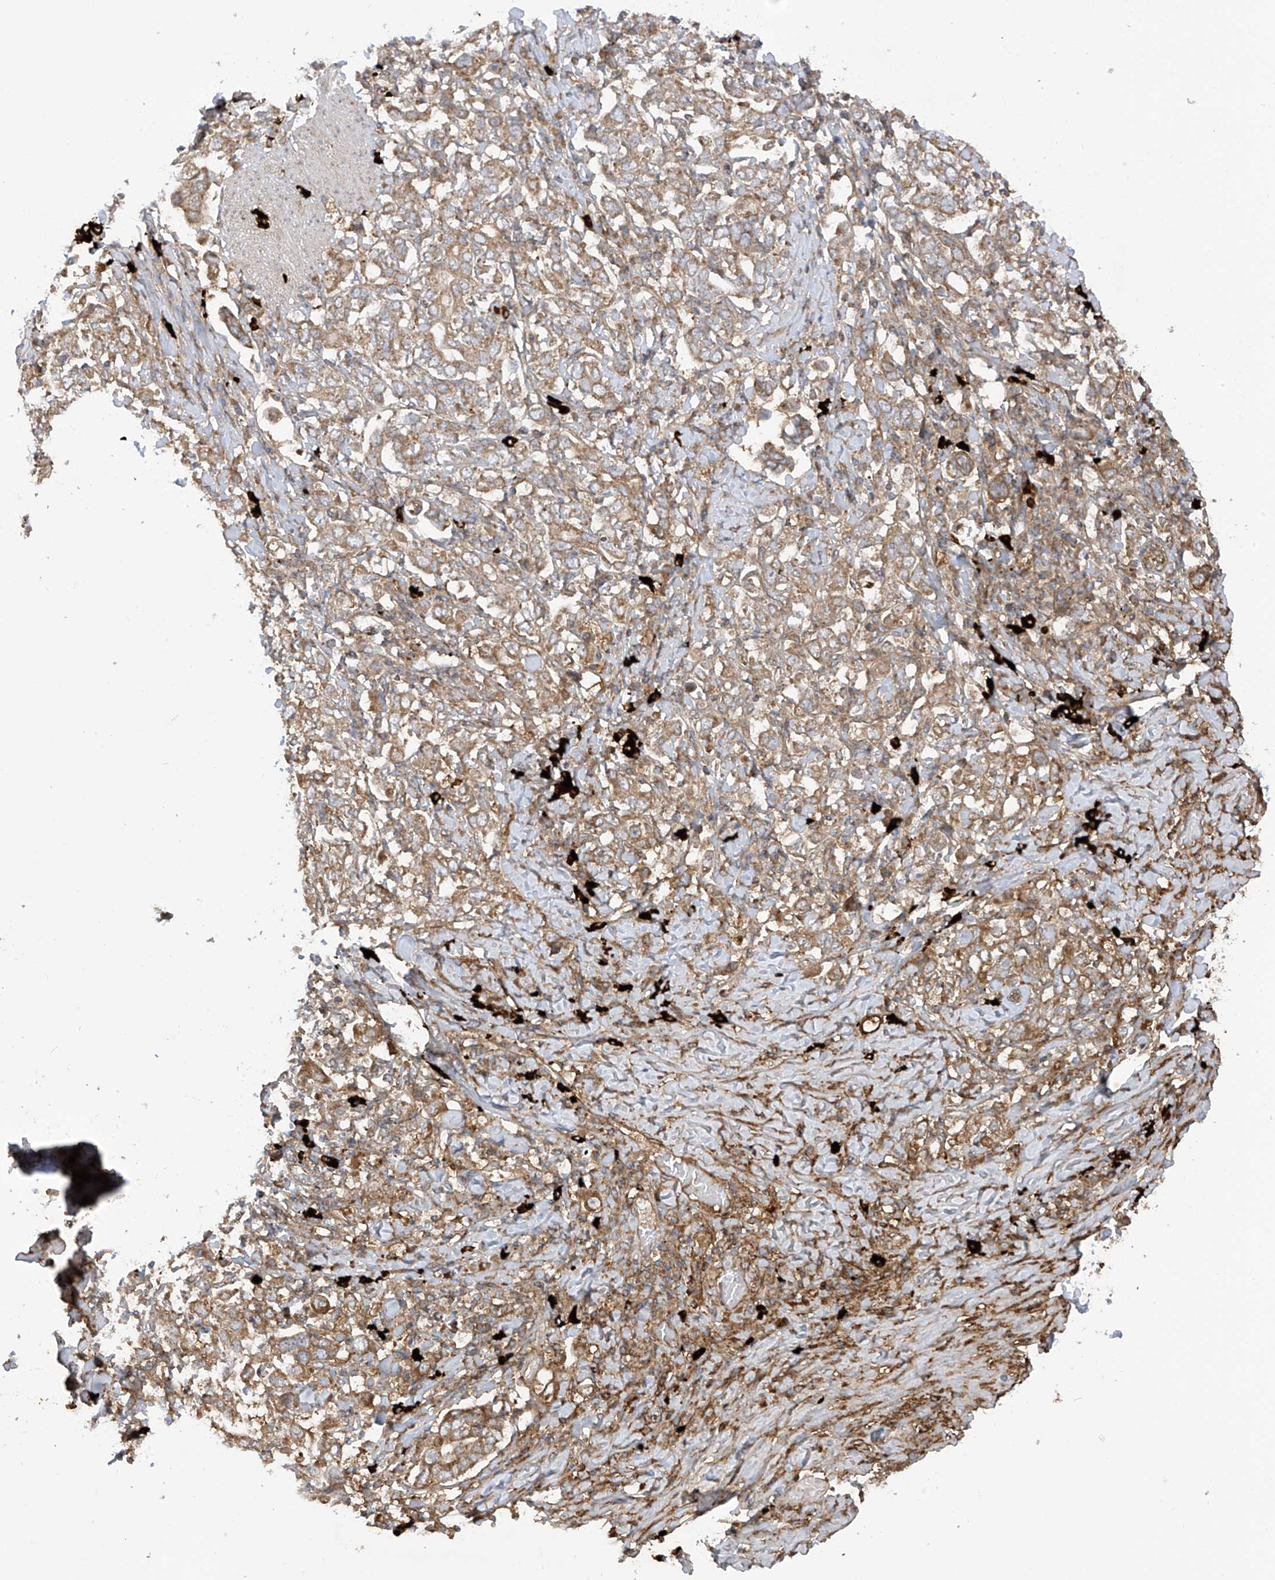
{"staining": {"intensity": "moderate", "quantity": ">75%", "location": "cytoplasmic/membranous"}, "tissue": "stomach cancer", "cell_type": "Tumor cells", "image_type": "cancer", "snomed": [{"axis": "morphology", "description": "Adenocarcinoma, NOS"}, {"axis": "topography", "description": "Stomach, upper"}], "caption": "High-magnification brightfield microscopy of stomach cancer stained with DAB (brown) and counterstained with hematoxylin (blue). tumor cells exhibit moderate cytoplasmic/membranous staining is appreciated in approximately>75% of cells.", "gene": "REPS1", "patient": {"sex": "male", "age": 62}}